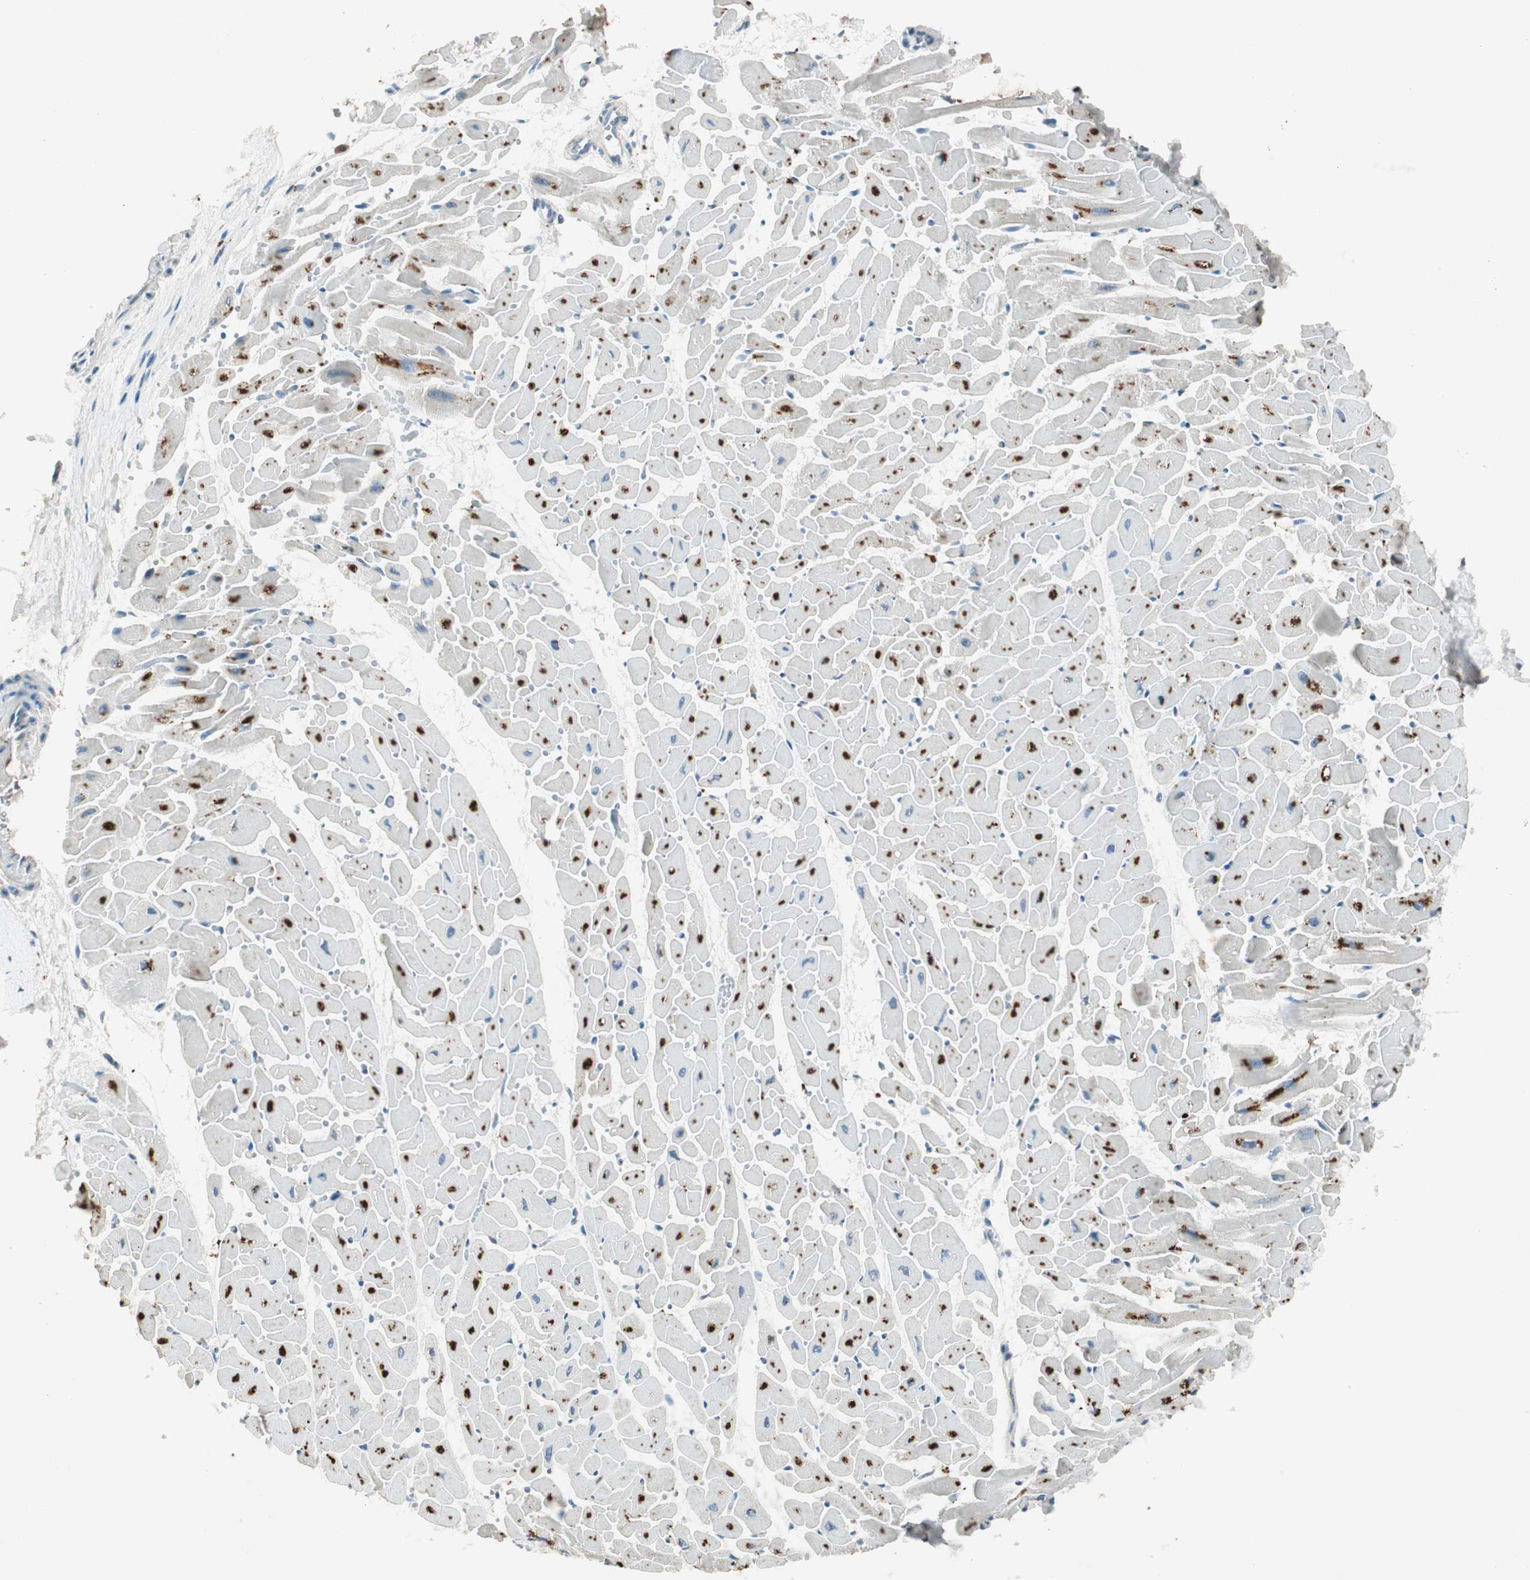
{"staining": {"intensity": "moderate", "quantity": "25%-75%", "location": "nuclear"}, "tissue": "heart muscle", "cell_type": "Cardiomyocytes", "image_type": "normal", "snomed": [{"axis": "morphology", "description": "Normal tissue, NOS"}, {"axis": "topography", "description": "Heart"}], "caption": "Immunohistochemistry of benign heart muscle displays medium levels of moderate nuclear staining in about 25%-75% of cardiomyocytes.", "gene": "NKAIN1", "patient": {"sex": "female", "age": 19}}